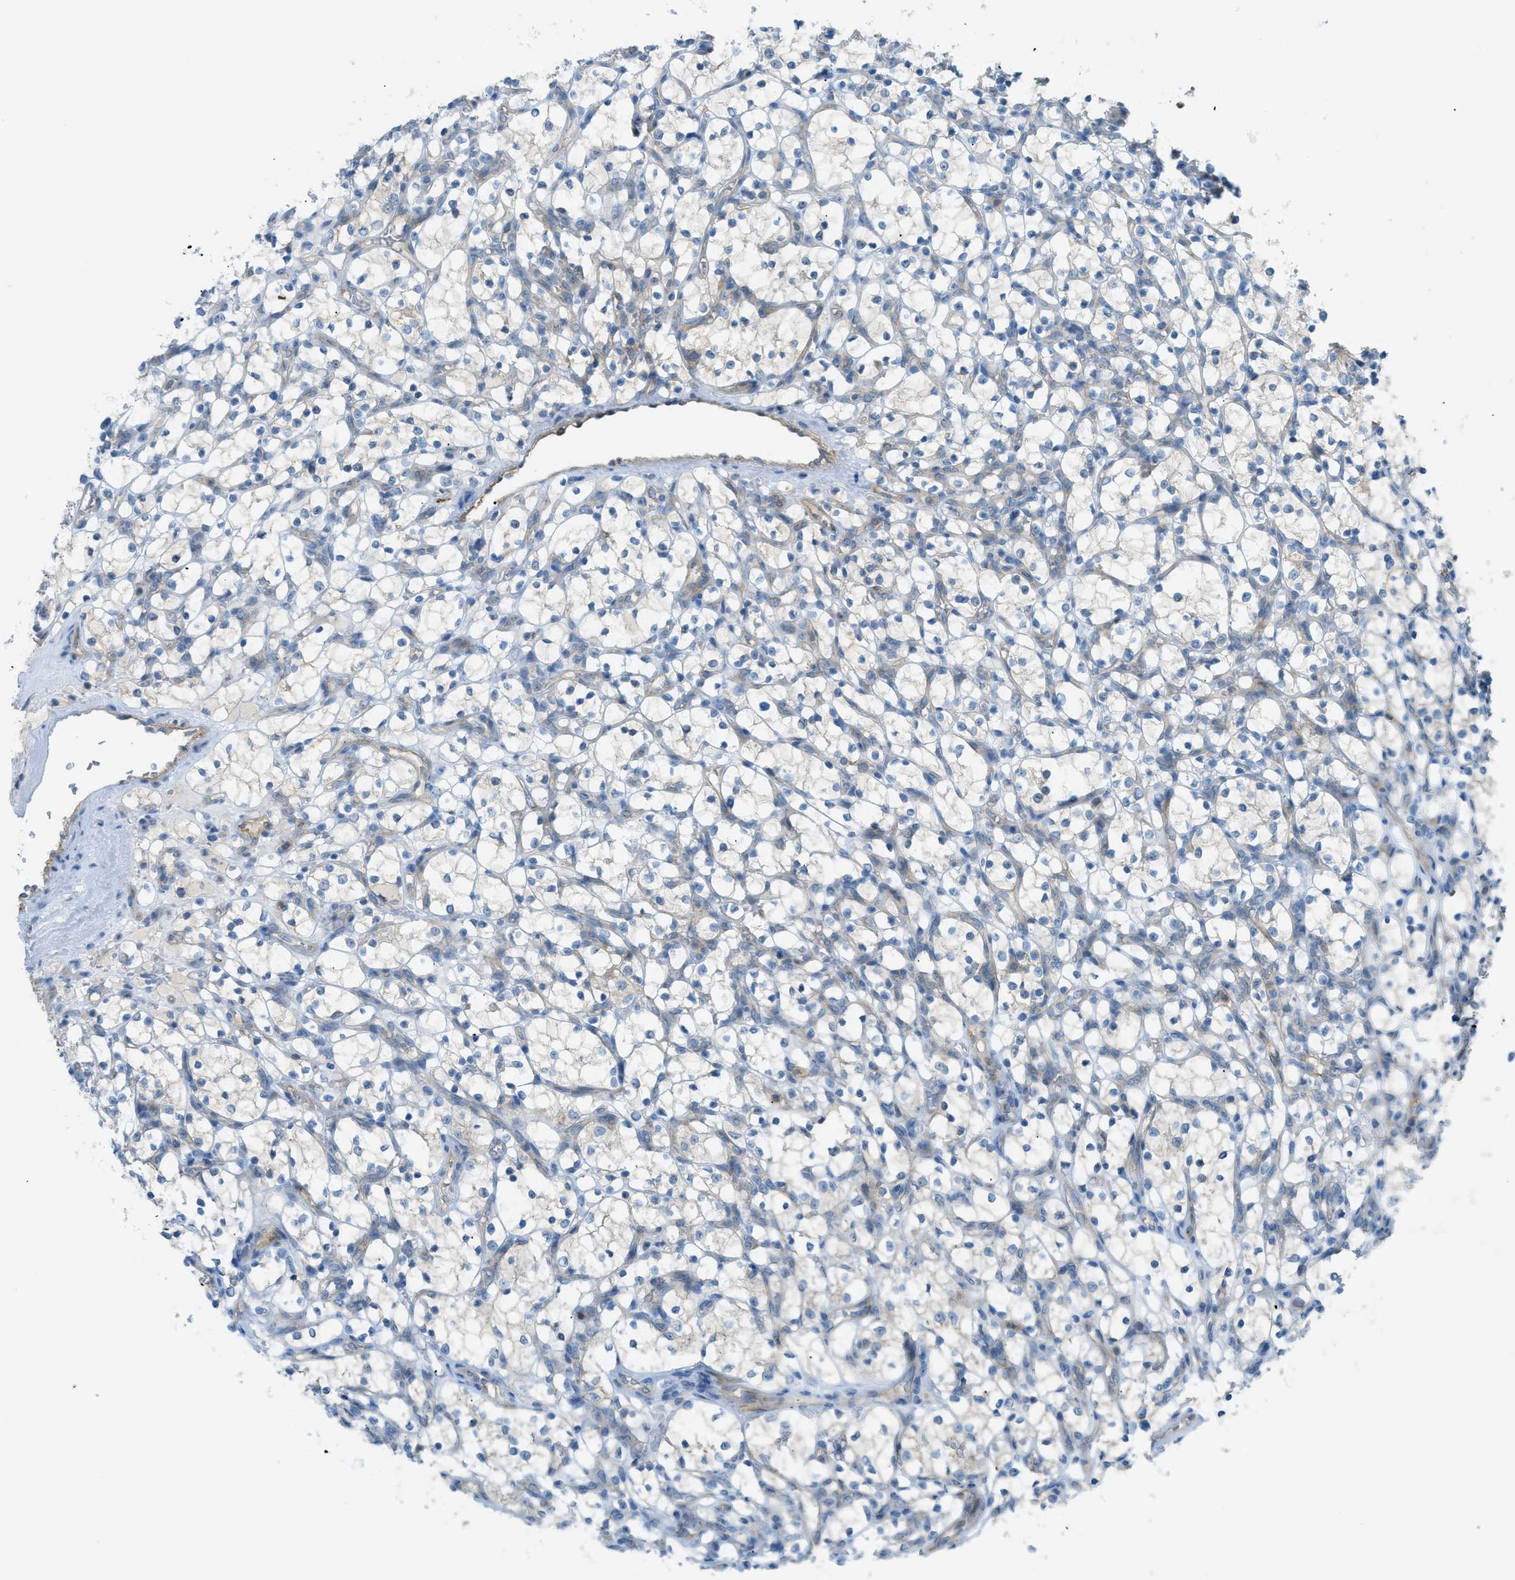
{"staining": {"intensity": "negative", "quantity": "none", "location": "none"}, "tissue": "renal cancer", "cell_type": "Tumor cells", "image_type": "cancer", "snomed": [{"axis": "morphology", "description": "Adenocarcinoma, NOS"}, {"axis": "topography", "description": "Kidney"}], "caption": "Immunohistochemistry (IHC) image of neoplastic tissue: human adenocarcinoma (renal) stained with DAB (3,3'-diaminobenzidine) reveals no significant protein positivity in tumor cells.", "gene": "GRK6", "patient": {"sex": "female", "age": 69}}